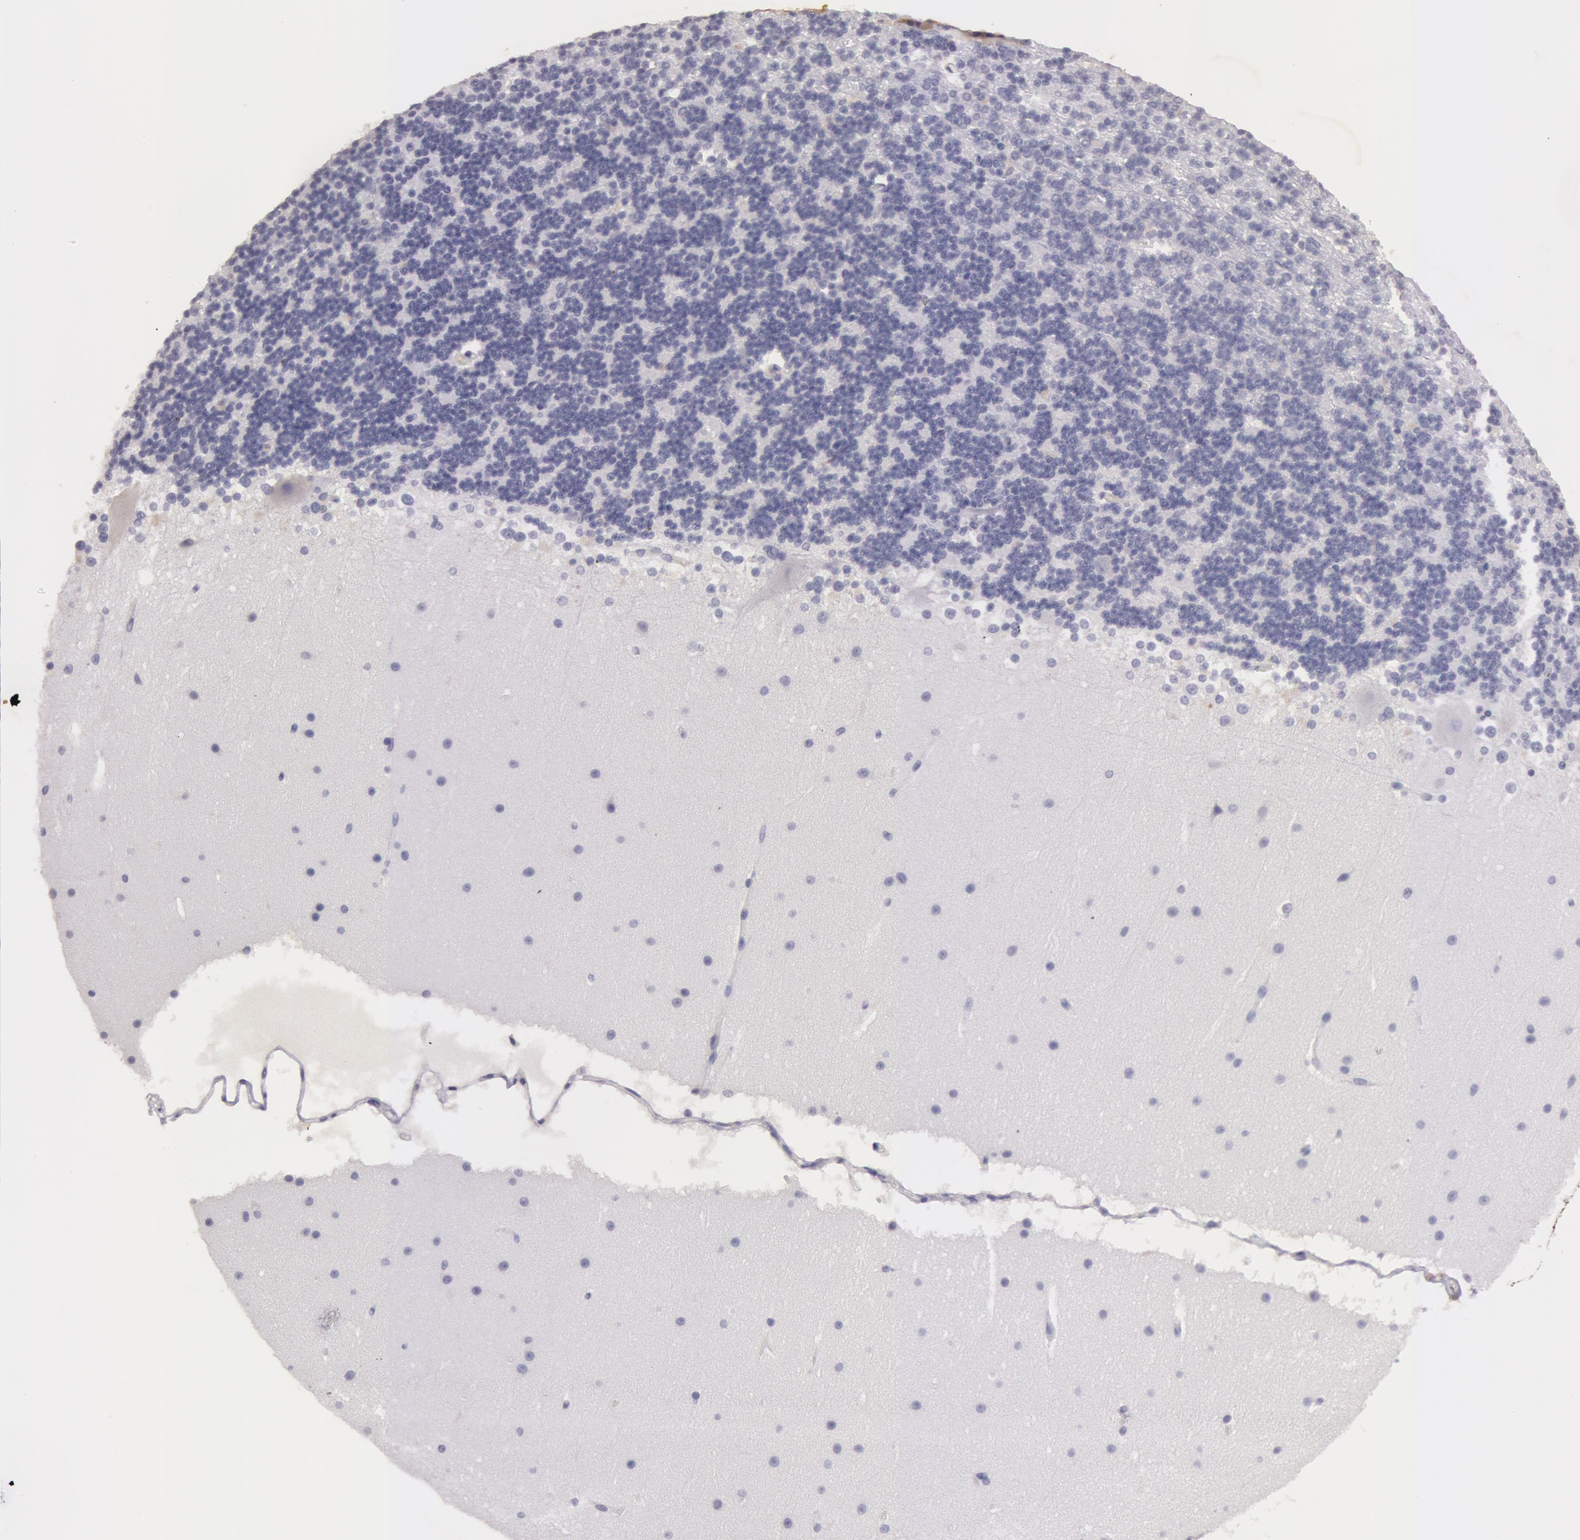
{"staining": {"intensity": "negative", "quantity": "none", "location": "none"}, "tissue": "cerebellum", "cell_type": "Cells in granular layer", "image_type": "normal", "snomed": [{"axis": "morphology", "description": "Normal tissue, NOS"}, {"axis": "topography", "description": "Cerebellum"}], "caption": "Immunohistochemistry (IHC) photomicrograph of normal cerebellum: human cerebellum stained with DAB (3,3'-diaminobenzidine) reveals no significant protein expression in cells in granular layer.", "gene": "BCHE", "patient": {"sex": "female", "age": 19}}